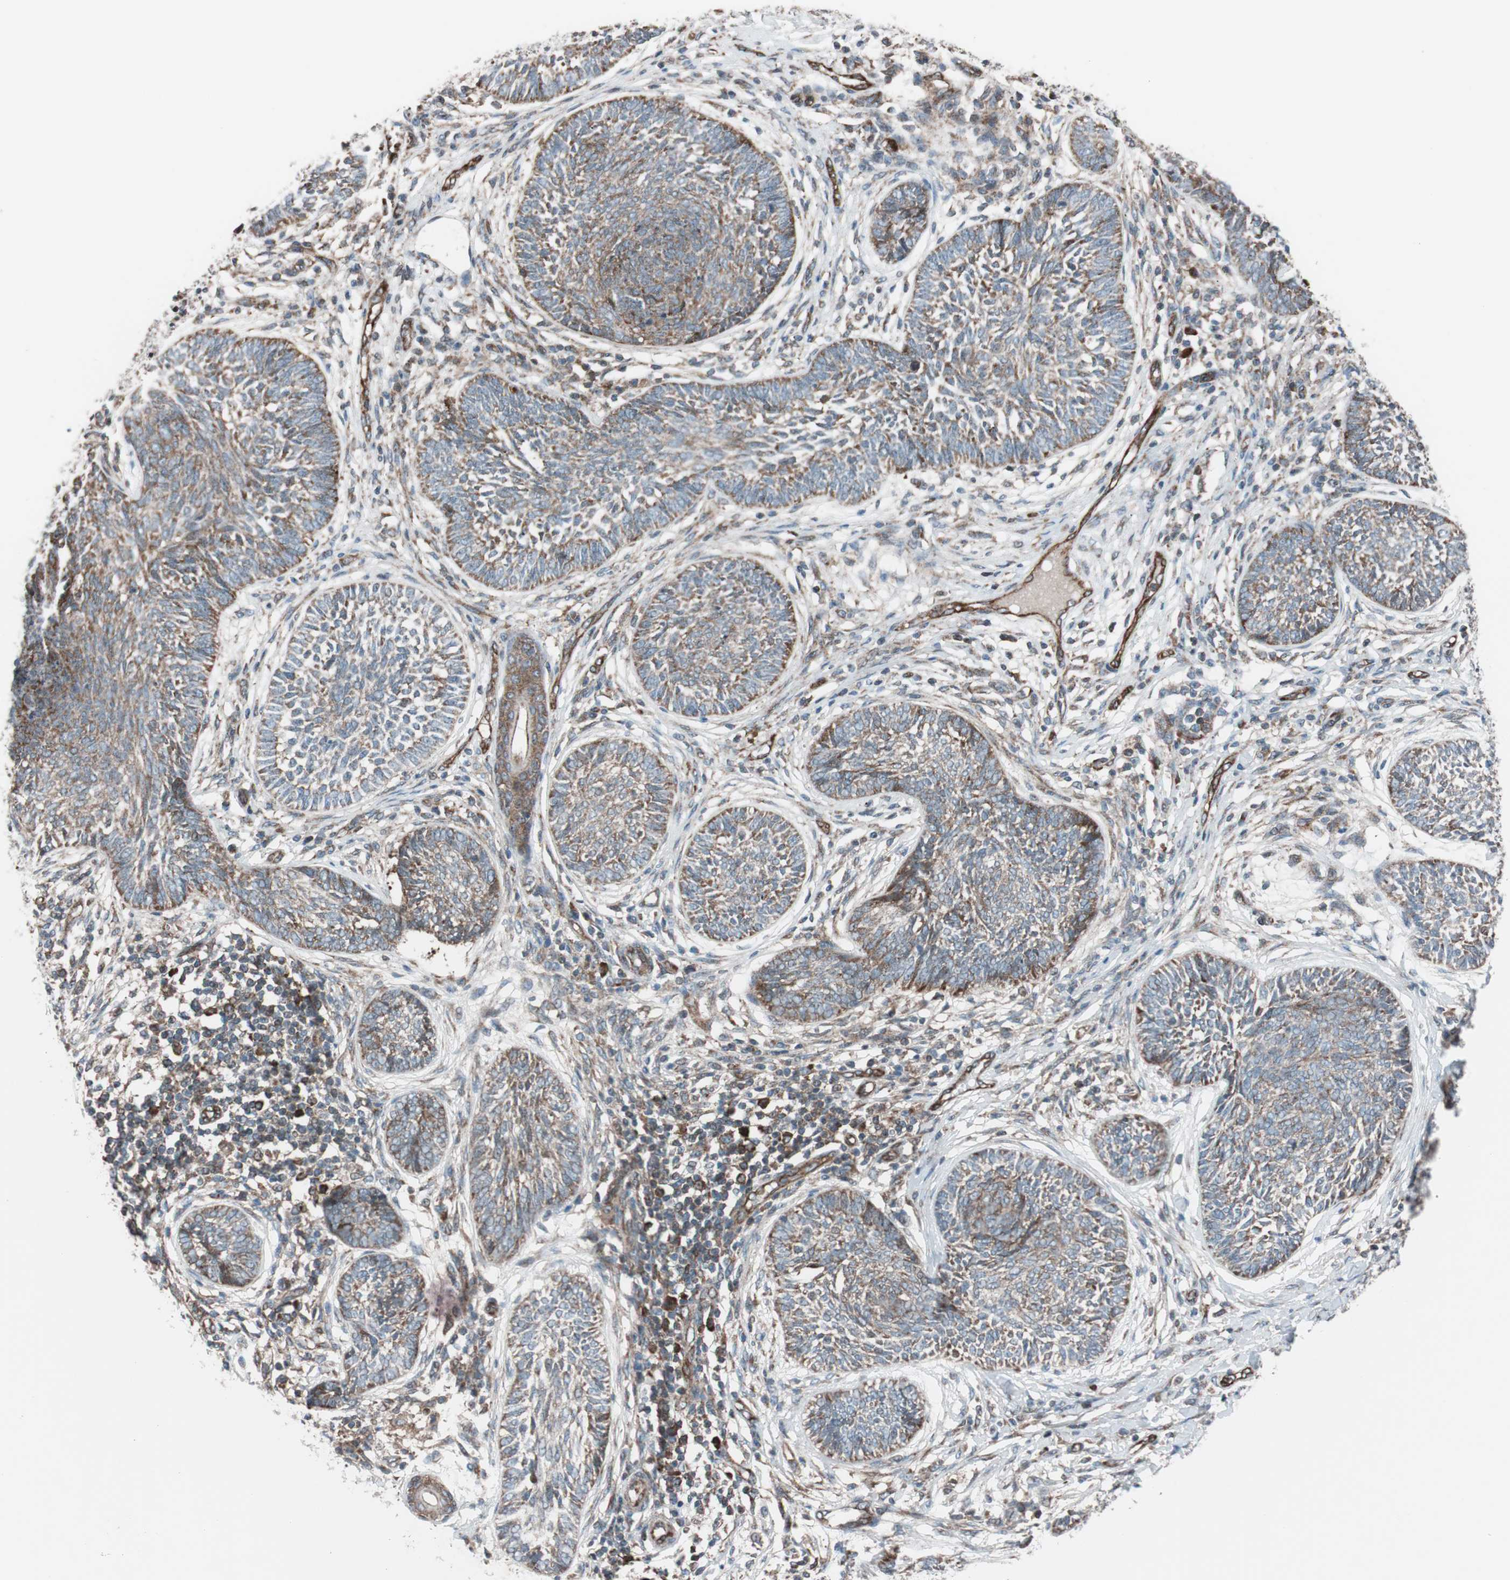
{"staining": {"intensity": "moderate", "quantity": ">75%", "location": "cytoplasmic/membranous"}, "tissue": "skin cancer", "cell_type": "Tumor cells", "image_type": "cancer", "snomed": [{"axis": "morphology", "description": "Papilloma, NOS"}, {"axis": "morphology", "description": "Basal cell carcinoma"}, {"axis": "topography", "description": "Skin"}], "caption": "Skin papilloma stained with DAB (3,3'-diaminobenzidine) IHC reveals medium levels of moderate cytoplasmic/membranous positivity in about >75% of tumor cells.", "gene": "CCL14", "patient": {"sex": "male", "age": 87}}